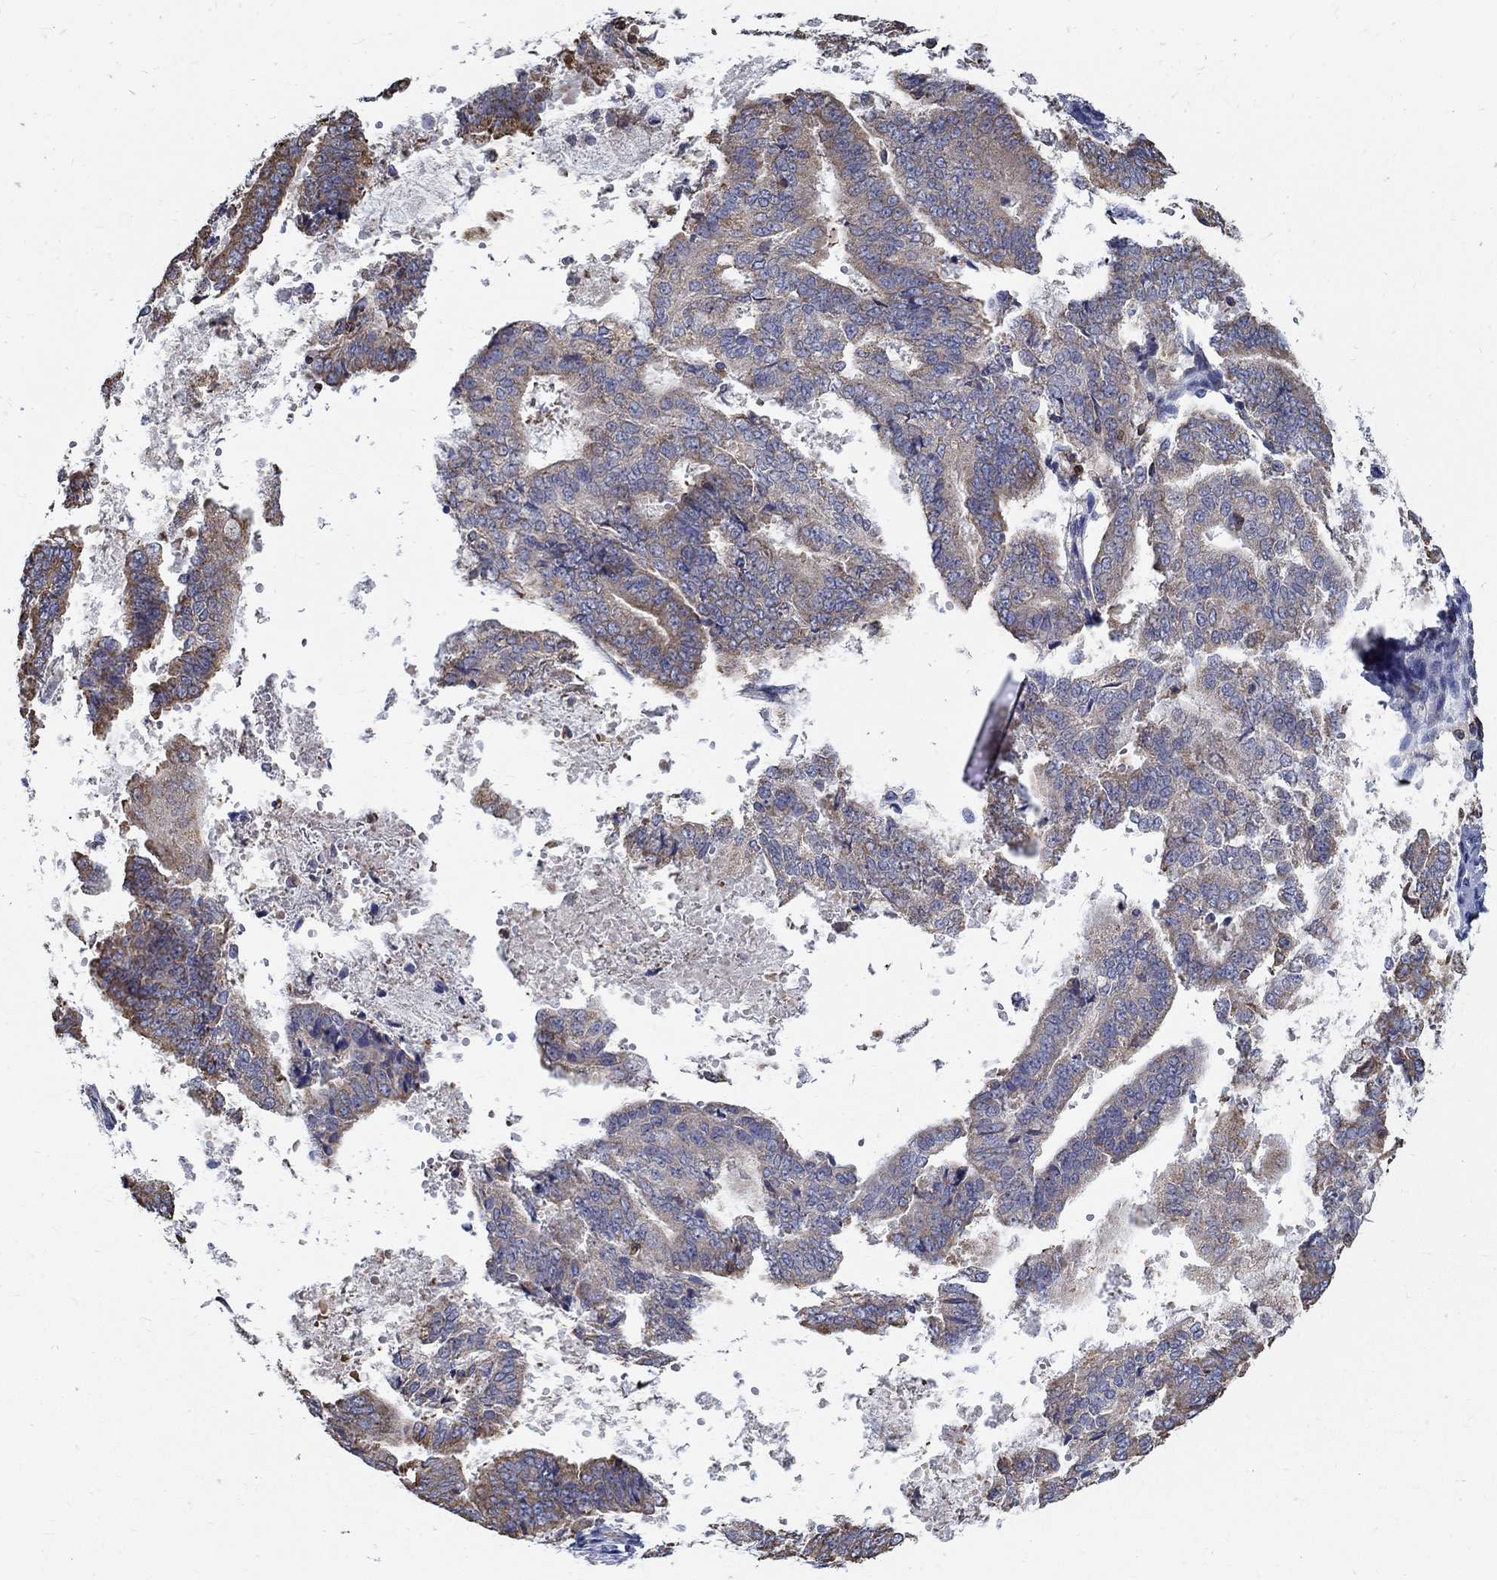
{"staining": {"intensity": "moderate", "quantity": "25%-75%", "location": "cytoplasmic/membranous"}, "tissue": "endometrial cancer", "cell_type": "Tumor cells", "image_type": "cancer", "snomed": [{"axis": "morphology", "description": "Adenocarcinoma, NOS"}, {"axis": "topography", "description": "Endometrium"}], "caption": "Immunohistochemistry of adenocarcinoma (endometrial) demonstrates medium levels of moderate cytoplasmic/membranous positivity in approximately 25%-75% of tumor cells. (IHC, brightfield microscopy, high magnification).", "gene": "AGAP2", "patient": {"sex": "female", "age": 63}}